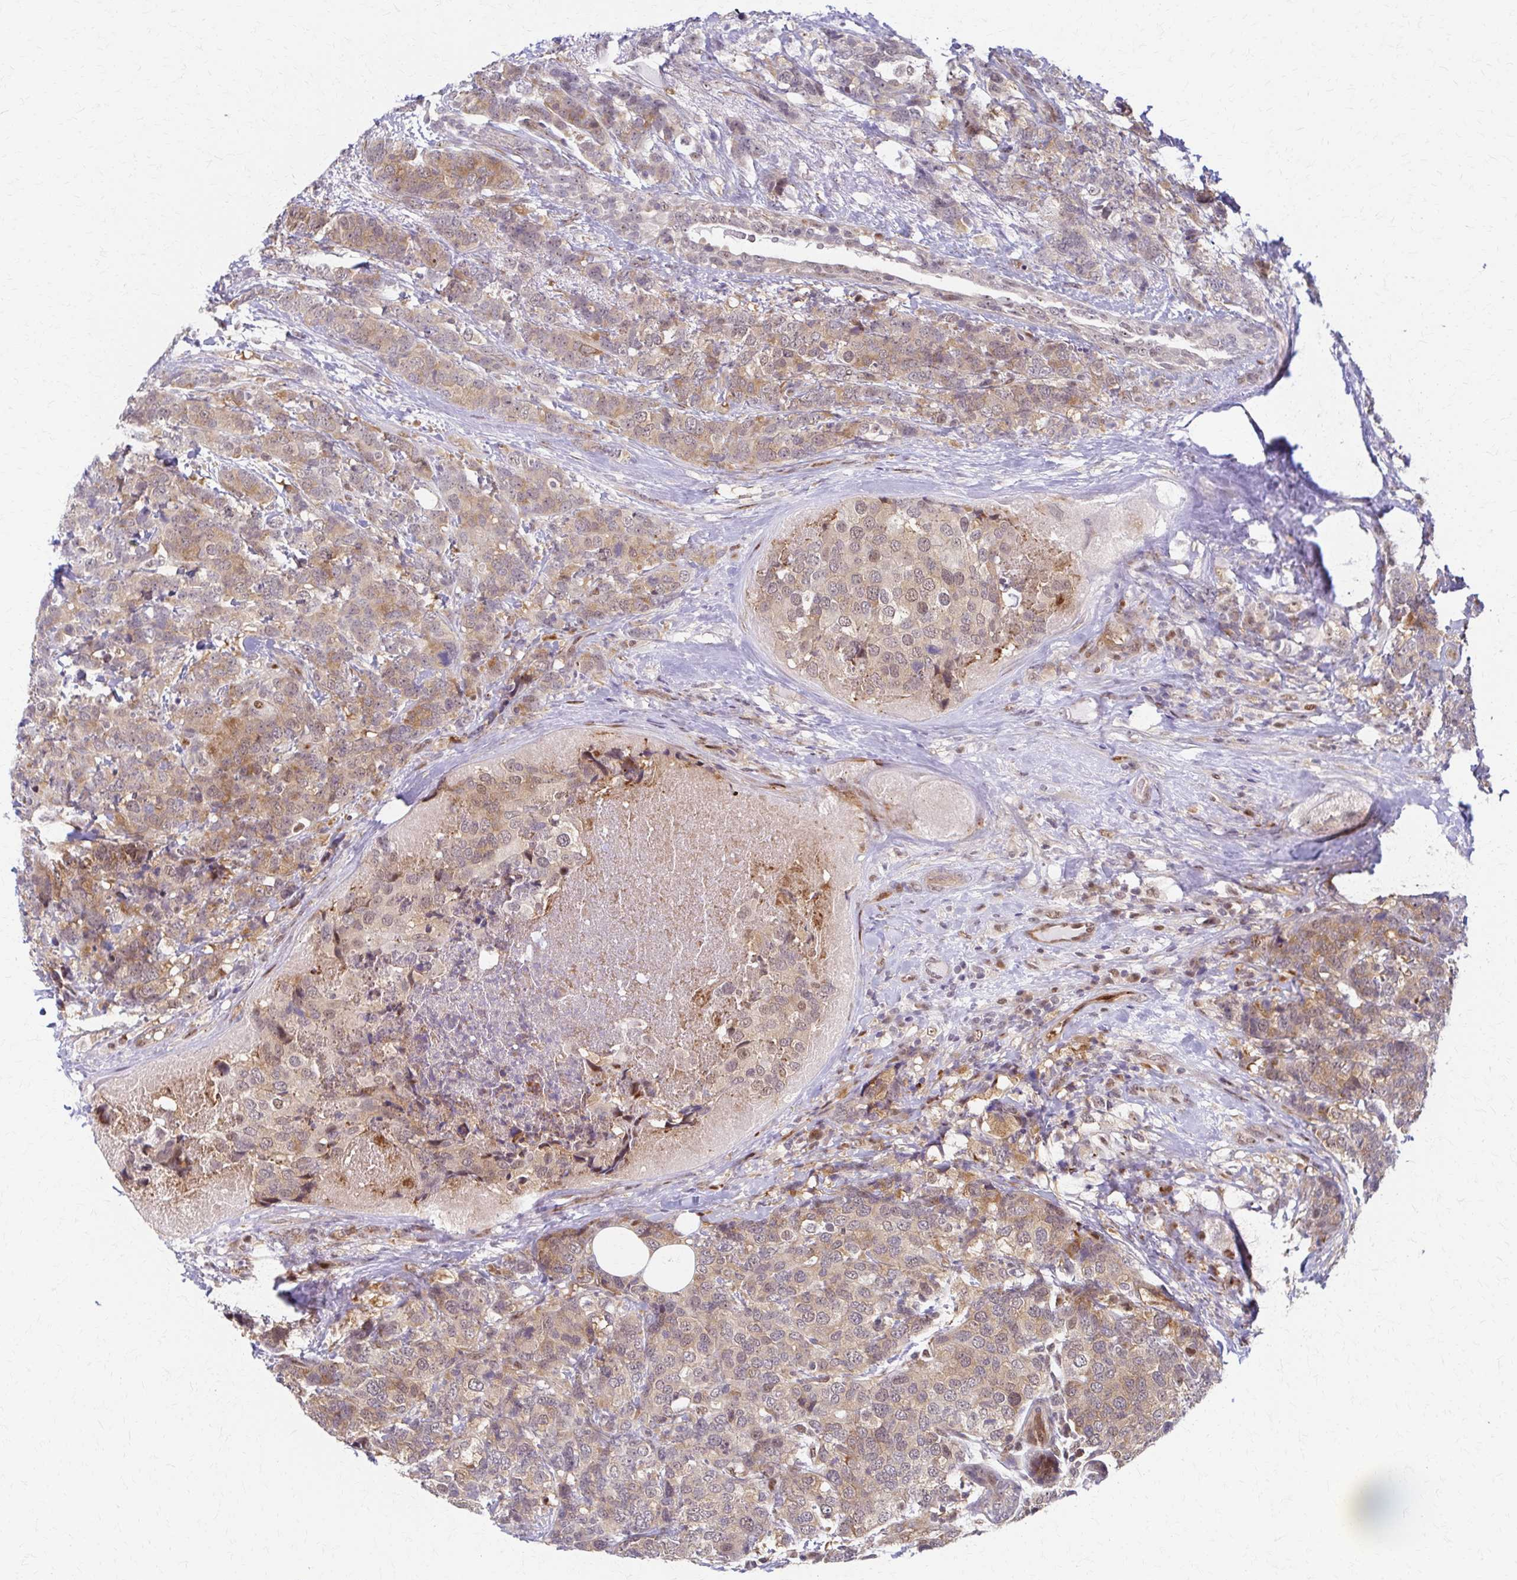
{"staining": {"intensity": "weak", "quantity": ">75%", "location": "cytoplasmic/membranous,nuclear"}, "tissue": "breast cancer", "cell_type": "Tumor cells", "image_type": "cancer", "snomed": [{"axis": "morphology", "description": "Lobular carcinoma"}, {"axis": "topography", "description": "Breast"}], "caption": "Weak cytoplasmic/membranous and nuclear protein positivity is present in about >75% of tumor cells in breast lobular carcinoma.", "gene": "PSMD7", "patient": {"sex": "female", "age": 59}}